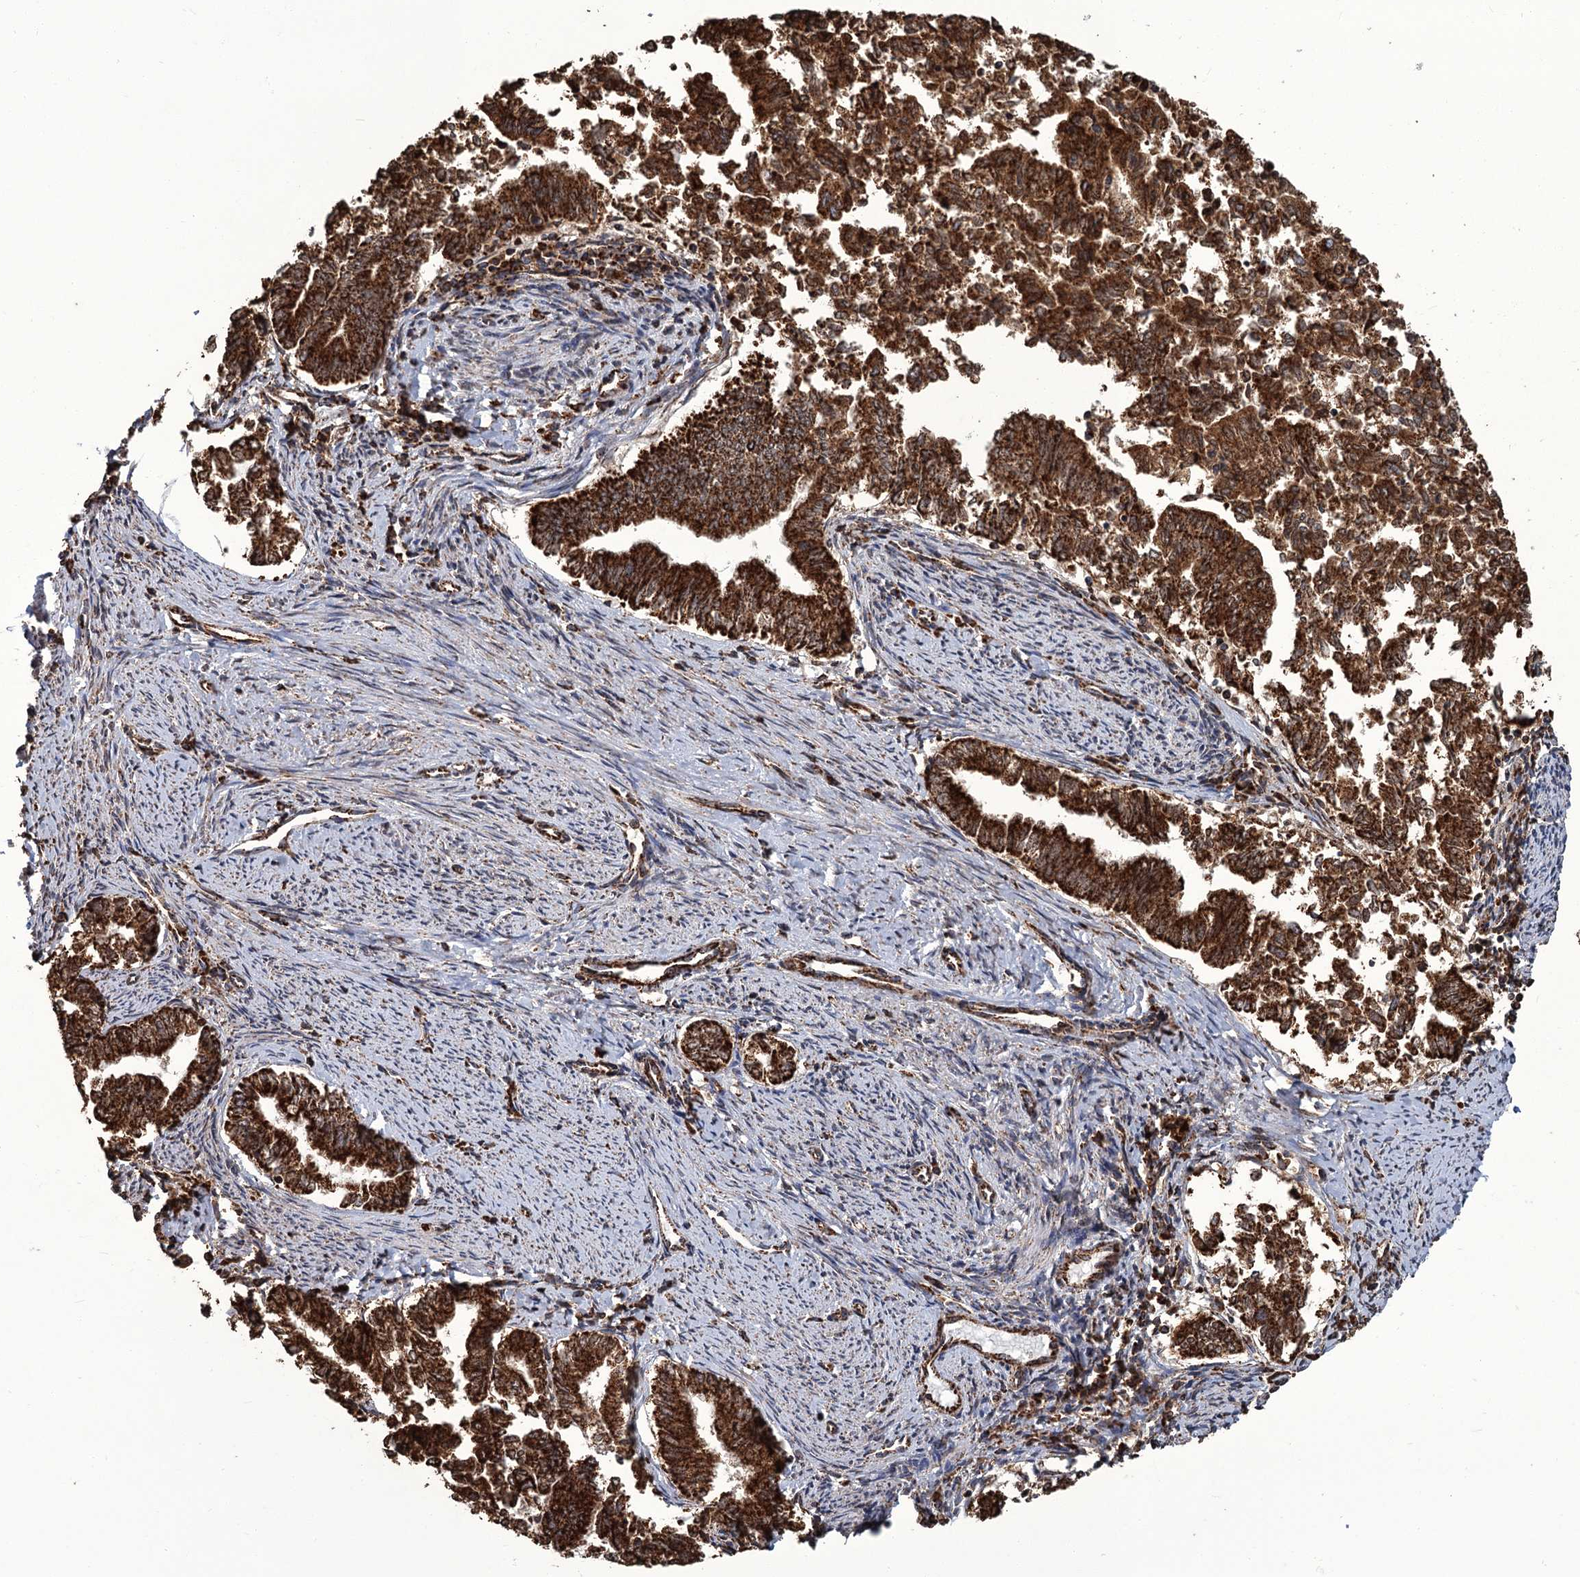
{"staining": {"intensity": "strong", "quantity": ">75%", "location": "cytoplasmic/membranous"}, "tissue": "endometrial cancer", "cell_type": "Tumor cells", "image_type": "cancer", "snomed": [{"axis": "morphology", "description": "Adenocarcinoma, NOS"}, {"axis": "topography", "description": "Endometrium"}], "caption": "Immunohistochemical staining of human endometrial cancer (adenocarcinoma) shows high levels of strong cytoplasmic/membranous protein positivity in about >75% of tumor cells.", "gene": "APH1A", "patient": {"sex": "female", "age": 79}}